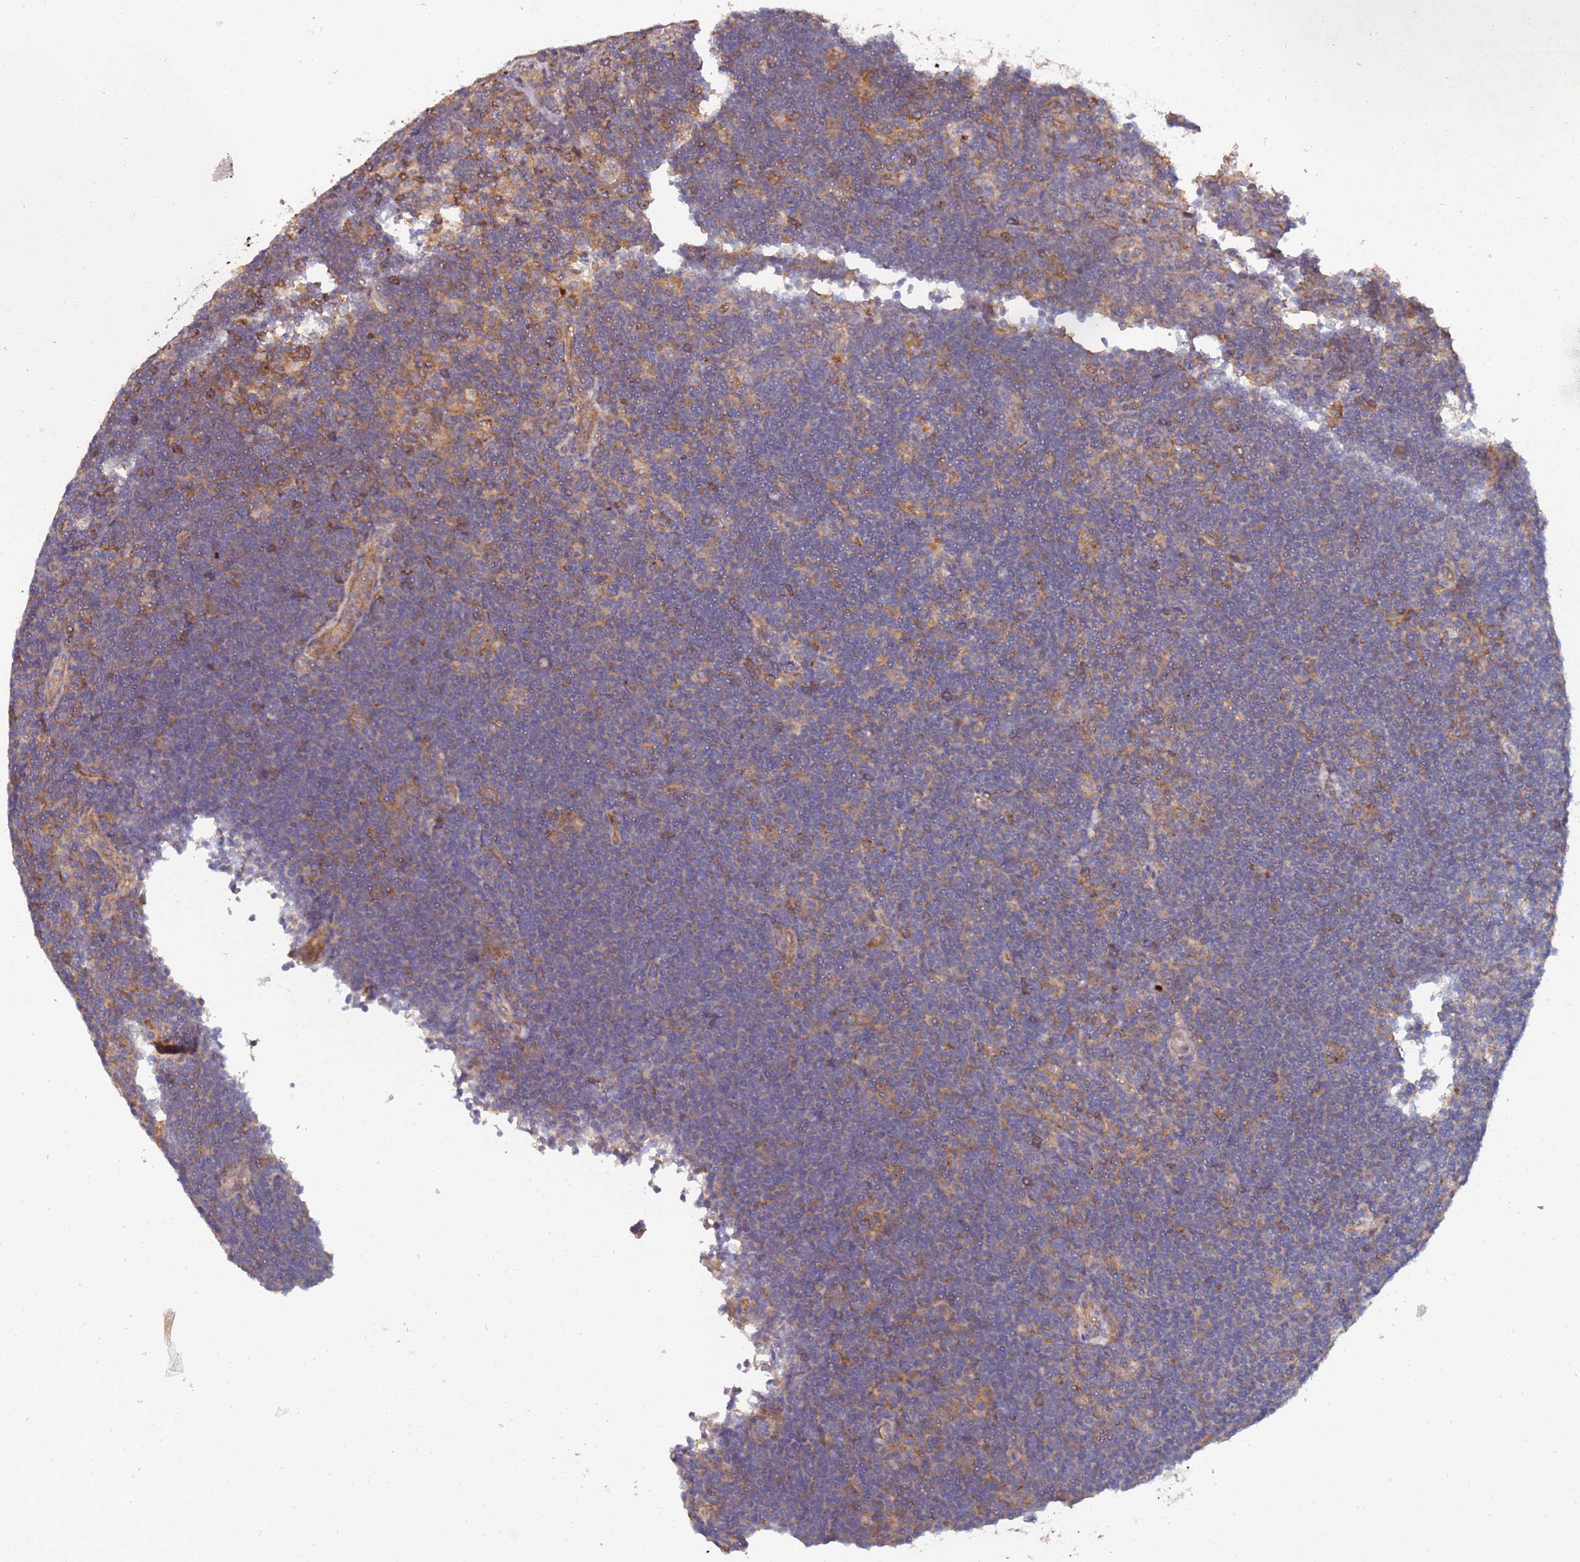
{"staining": {"intensity": "moderate", "quantity": "<25%", "location": "cytoplasmic/membranous"}, "tissue": "lymphoma", "cell_type": "Tumor cells", "image_type": "cancer", "snomed": [{"axis": "morphology", "description": "Hodgkin's disease, NOS"}, {"axis": "topography", "description": "Lymph node"}], "caption": "This micrograph demonstrates lymphoma stained with immunohistochemistry (IHC) to label a protein in brown. The cytoplasmic/membranous of tumor cells show moderate positivity for the protein. Nuclei are counter-stained blue.", "gene": "ABCB6", "patient": {"sex": "female", "age": 57}}